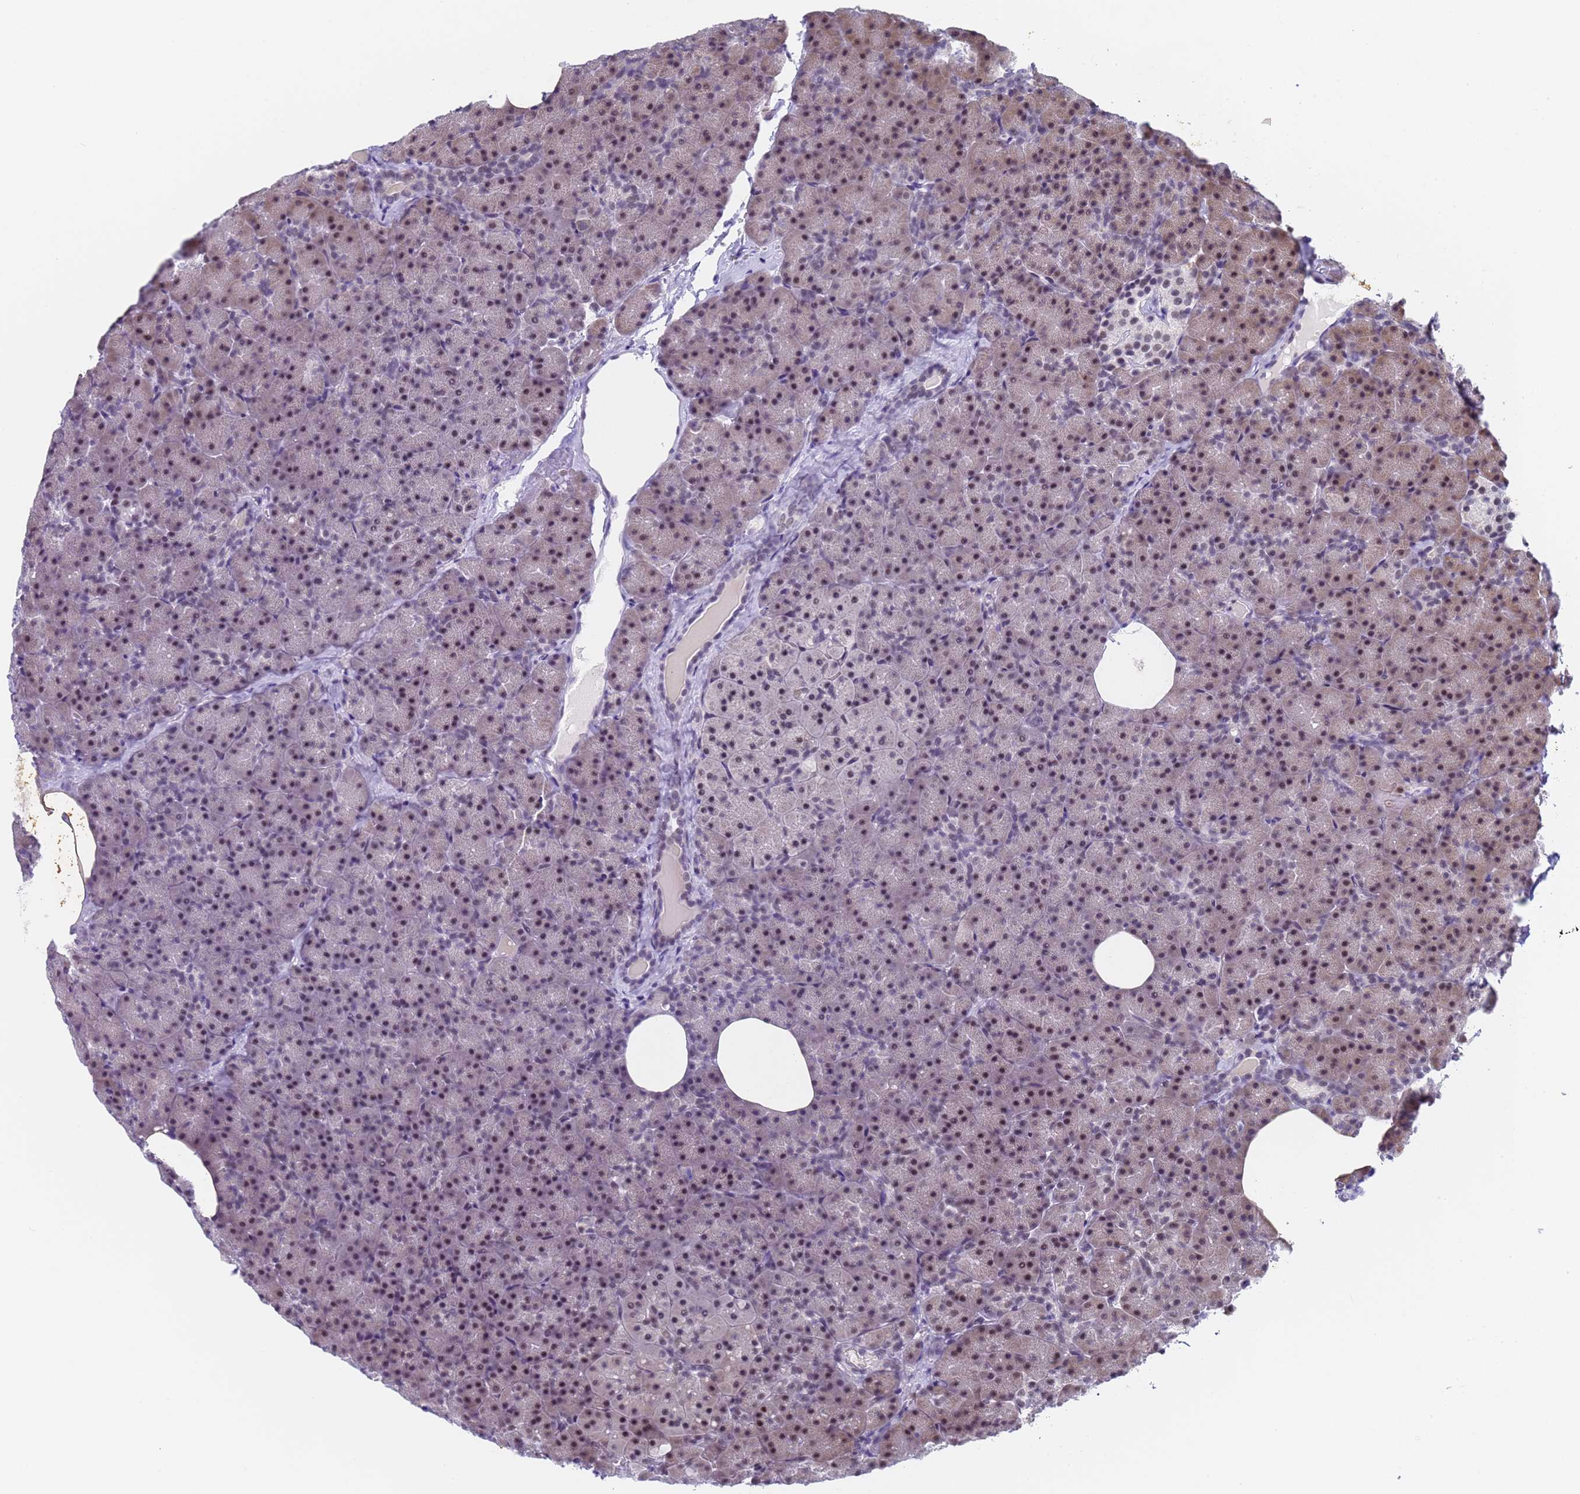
{"staining": {"intensity": "weak", "quantity": "25%-75%", "location": "nuclear"}, "tissue": "pancreas", "cell_type": "Exocrine glandular cells", "image_type": "normal", "snomed": [{"axis": "morphology", "description": "Normal tissue, NOS"}, {"axis": "topography", "description": "Pancreas"}], "caption": "Human pancreas stained for a protein (brown) displays weak nuclear positive expression in about 25%-75% of exocrine glandular cells.", "gene": "FNBP4", "patient": {"sex": "male", "age": 36}}